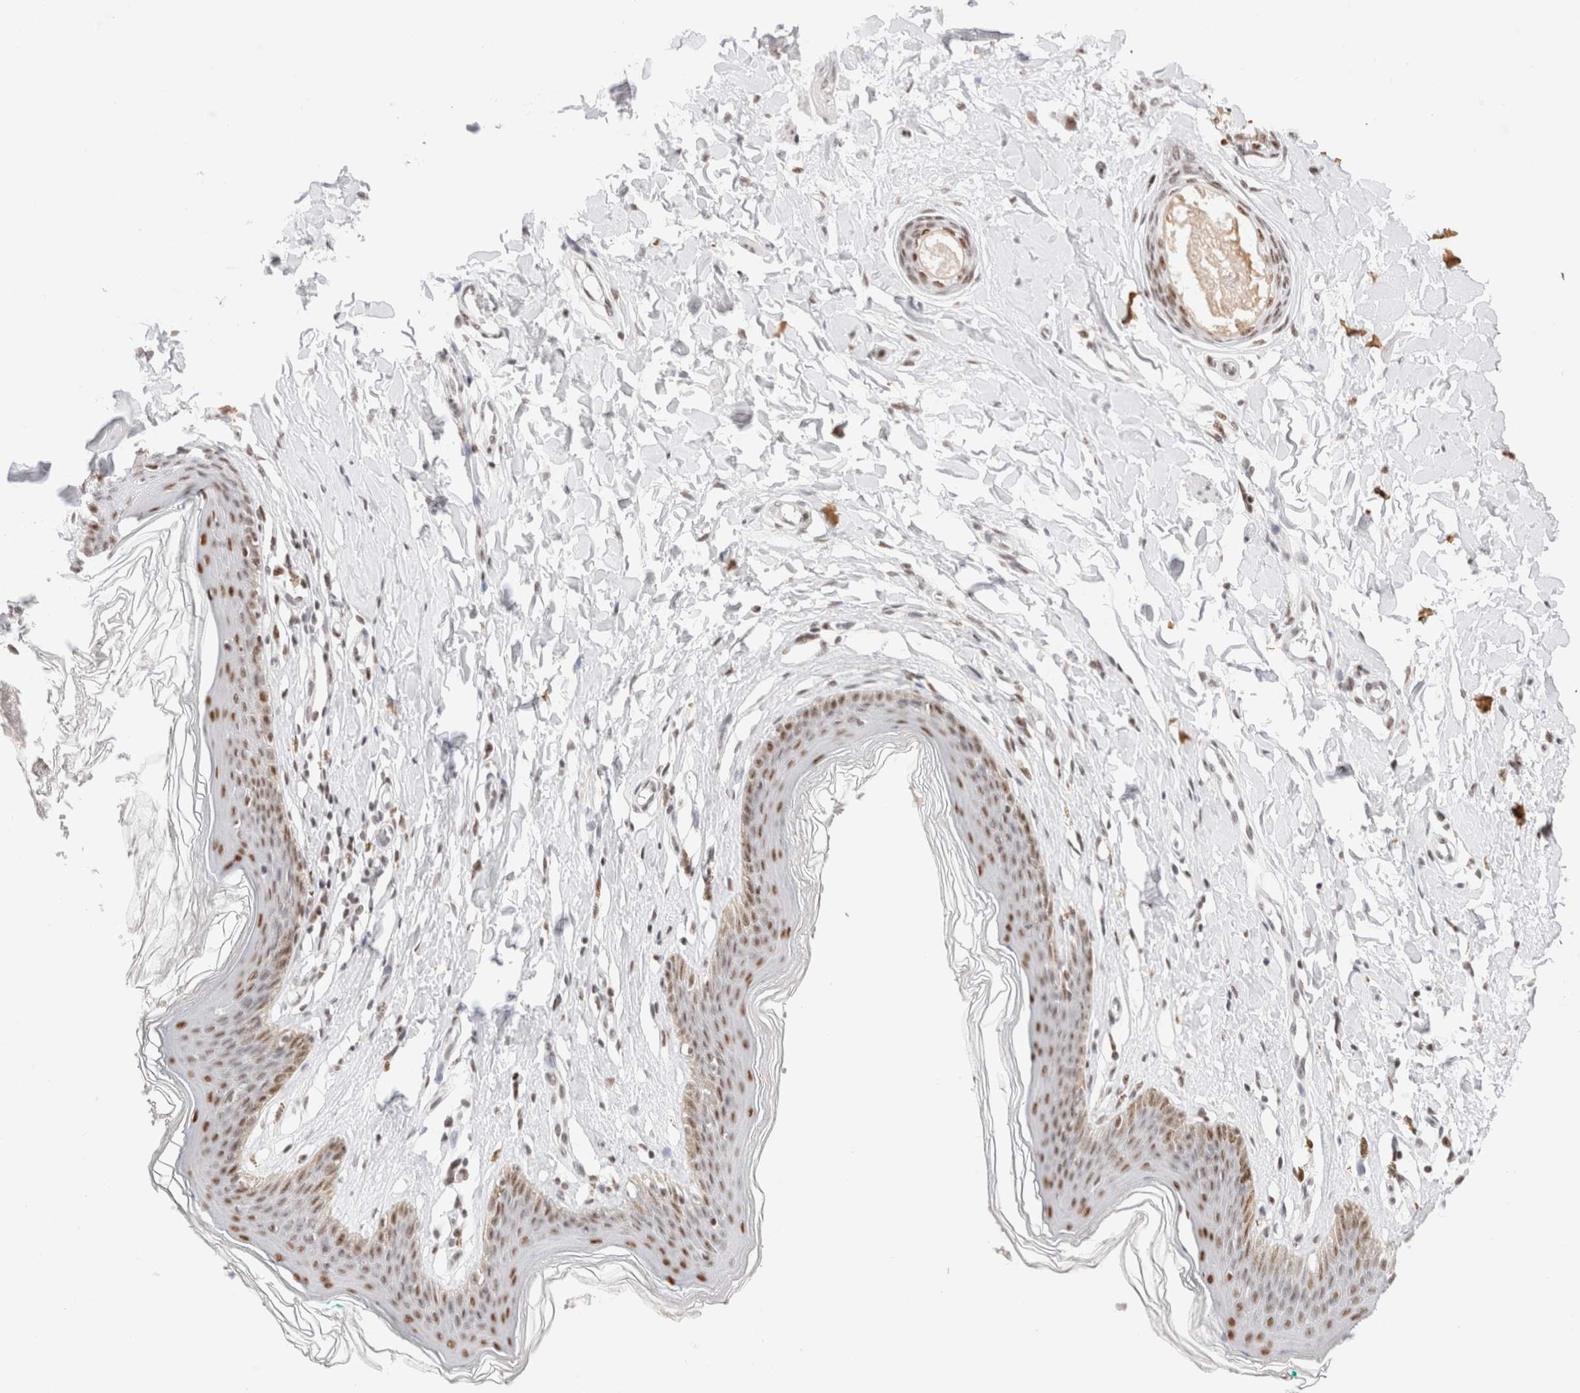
{"staining": {"intensity": "moderate", "quantity": ">75%", "location": "nuclear"}, "tissue": "skin", "cell_type": "Epidermal cells", "image_type": "normal", "snomed": [{"axis": "morphology", "description": "Normal tissue, NOS"}, {"axis": "topography", "description": "Vulva"}], "caption": "About >75% of epidermal cells in unremarkable skin show moderate nuclear protein expression as visualized by brown immunohistochemical staining.", "gene": "ZNF282", "patient": {"sex": "female", "age": 66}}